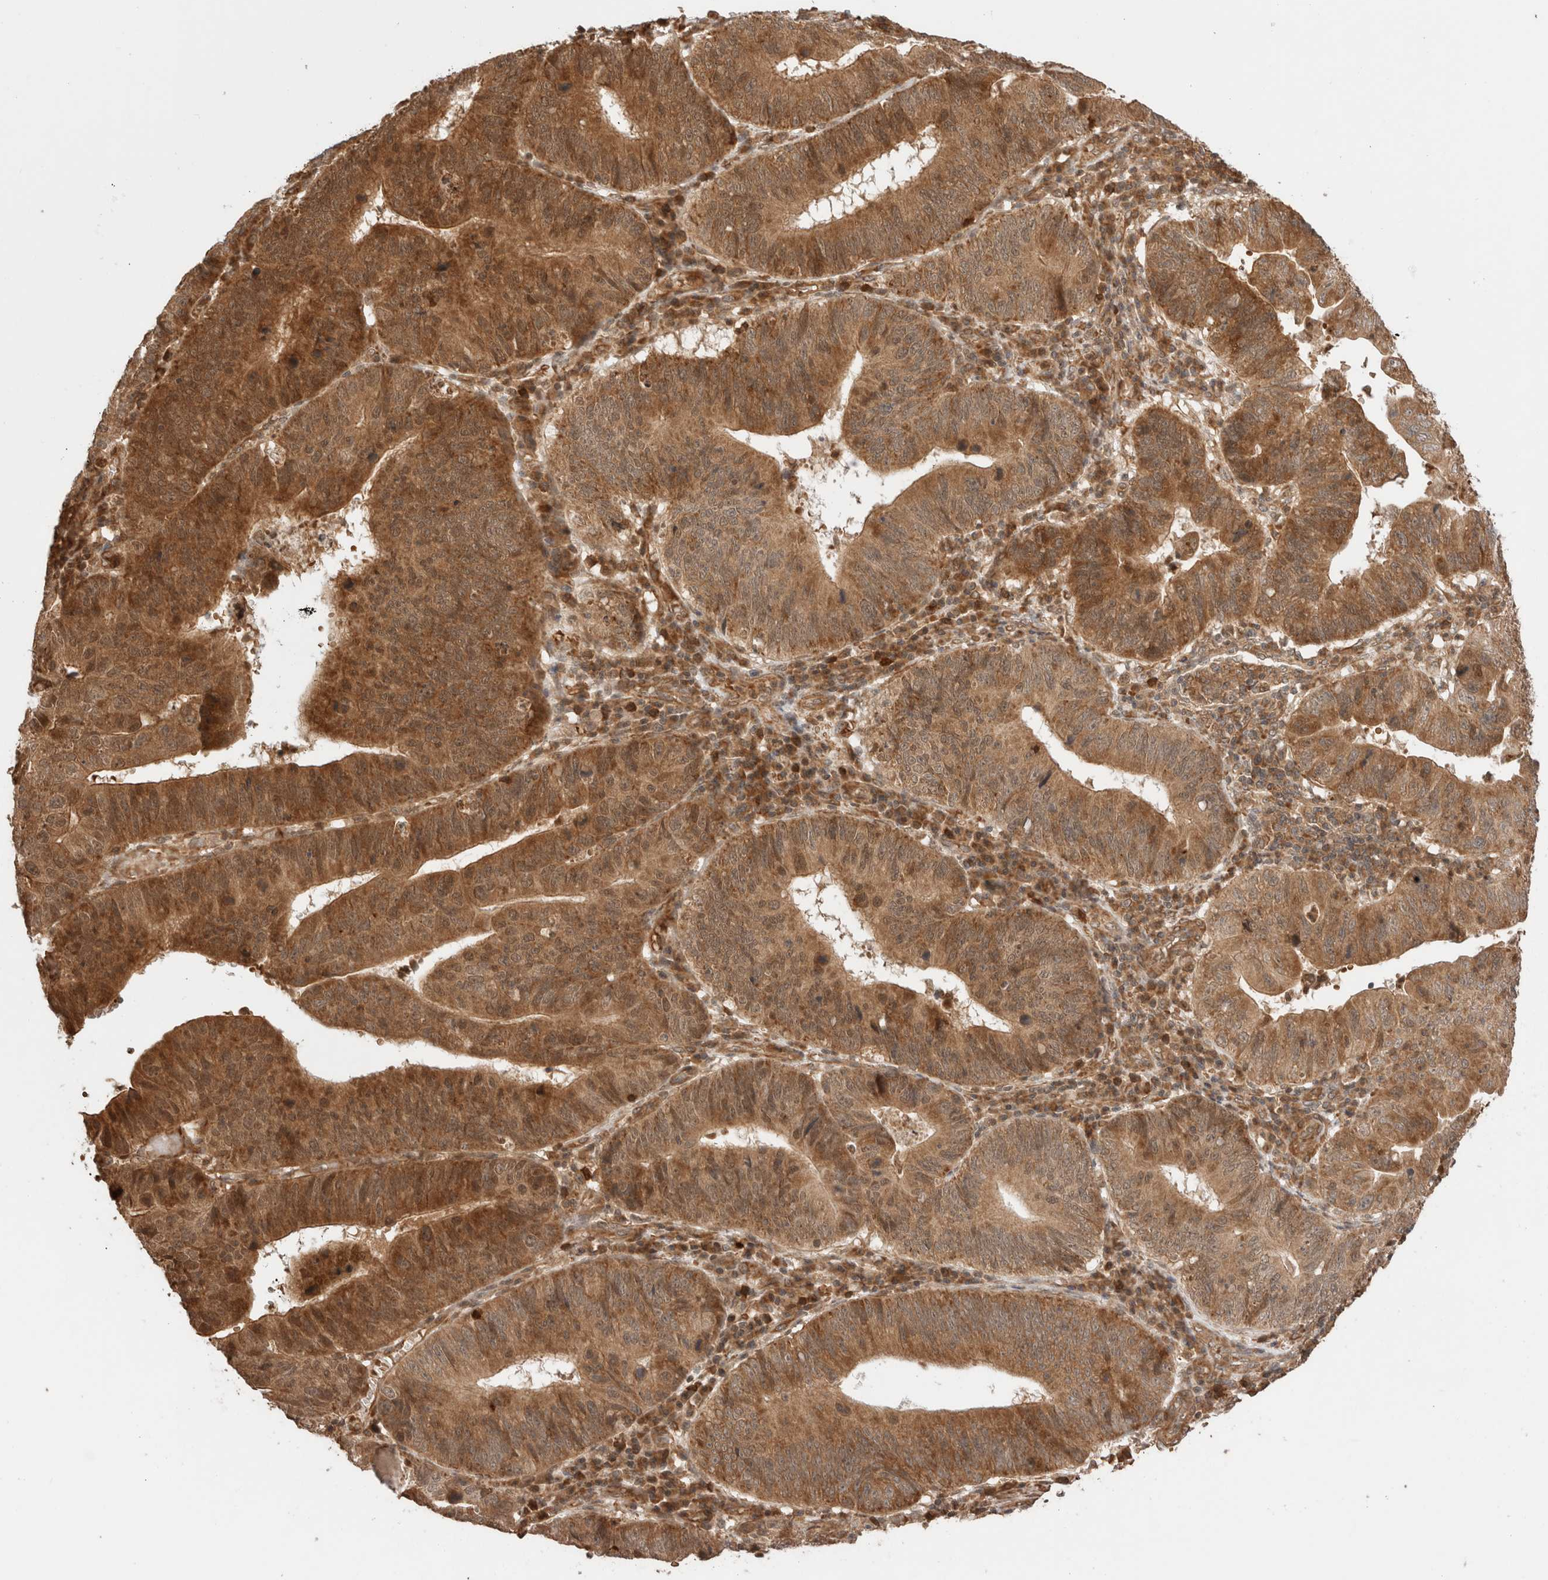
{"staining": {"intensity": "strong", "quantity": ">75%", "location": "cytoplasmic/membranous"}, "tissue": "stomach cancer", "cell_type": "Tumor cells", "image_type": "cancer", "snomed": [{"axis": "morphology", "description": "Adenocarcinoma, NOS"}, {"axis": "topography", "description": "Stomach"}], "caption": "Immunohistochemical staining of stomach adenocarcinoma exhibits high levels of strong cytoplasmic/membranous protein expression in approximately >75% of tumor cells.", "gene": "ZNF649", "patient": {"sex": "male", "age": 59}}